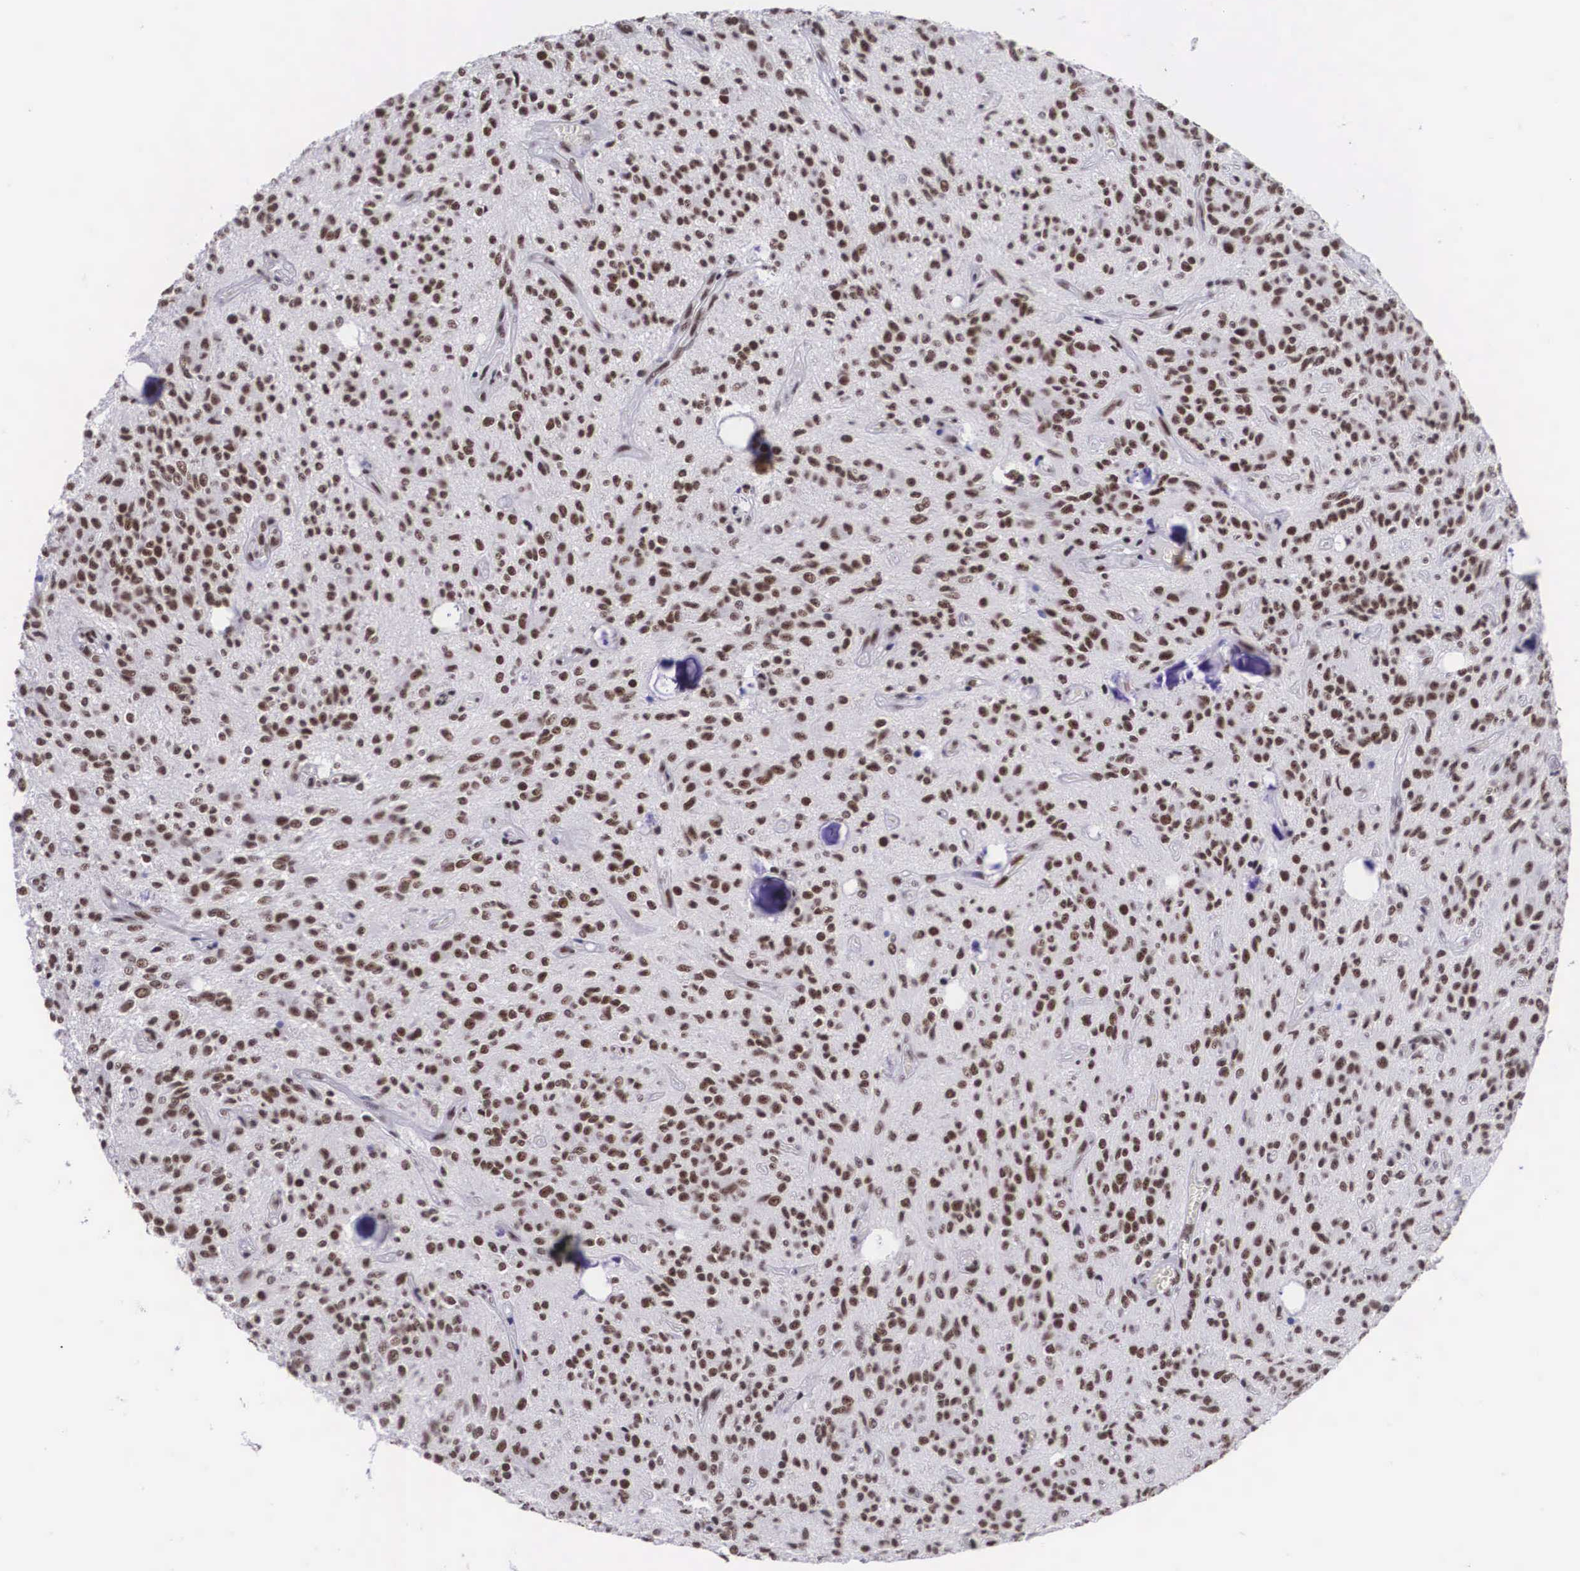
{"staining": {"intensity": "moderate", "quantity": ">75%", "location": "nuclear"}, "tissue": "glioma", "cell_type": "Tumor cells", "image_type": "cancer", "snomed": [{"axis": "morphology", "description": "Glioma, malignant, Low grade"}, {"axis": "topography", "description": "Brain"}], "caption": "A high-resolution histopathology image shows immunohistochemistry (IHC) staining of glioma, which shows moderate nuclear positivity in approximately >75% of tumor cells. Using DAB (3,3'-diaminobenzidine) (brown) and hematoxylin (blue) stains, captured at high magnification using brightfield microscopy.", "gene": "SF3A1", "patient": {"sex": "female", "age": 15}}